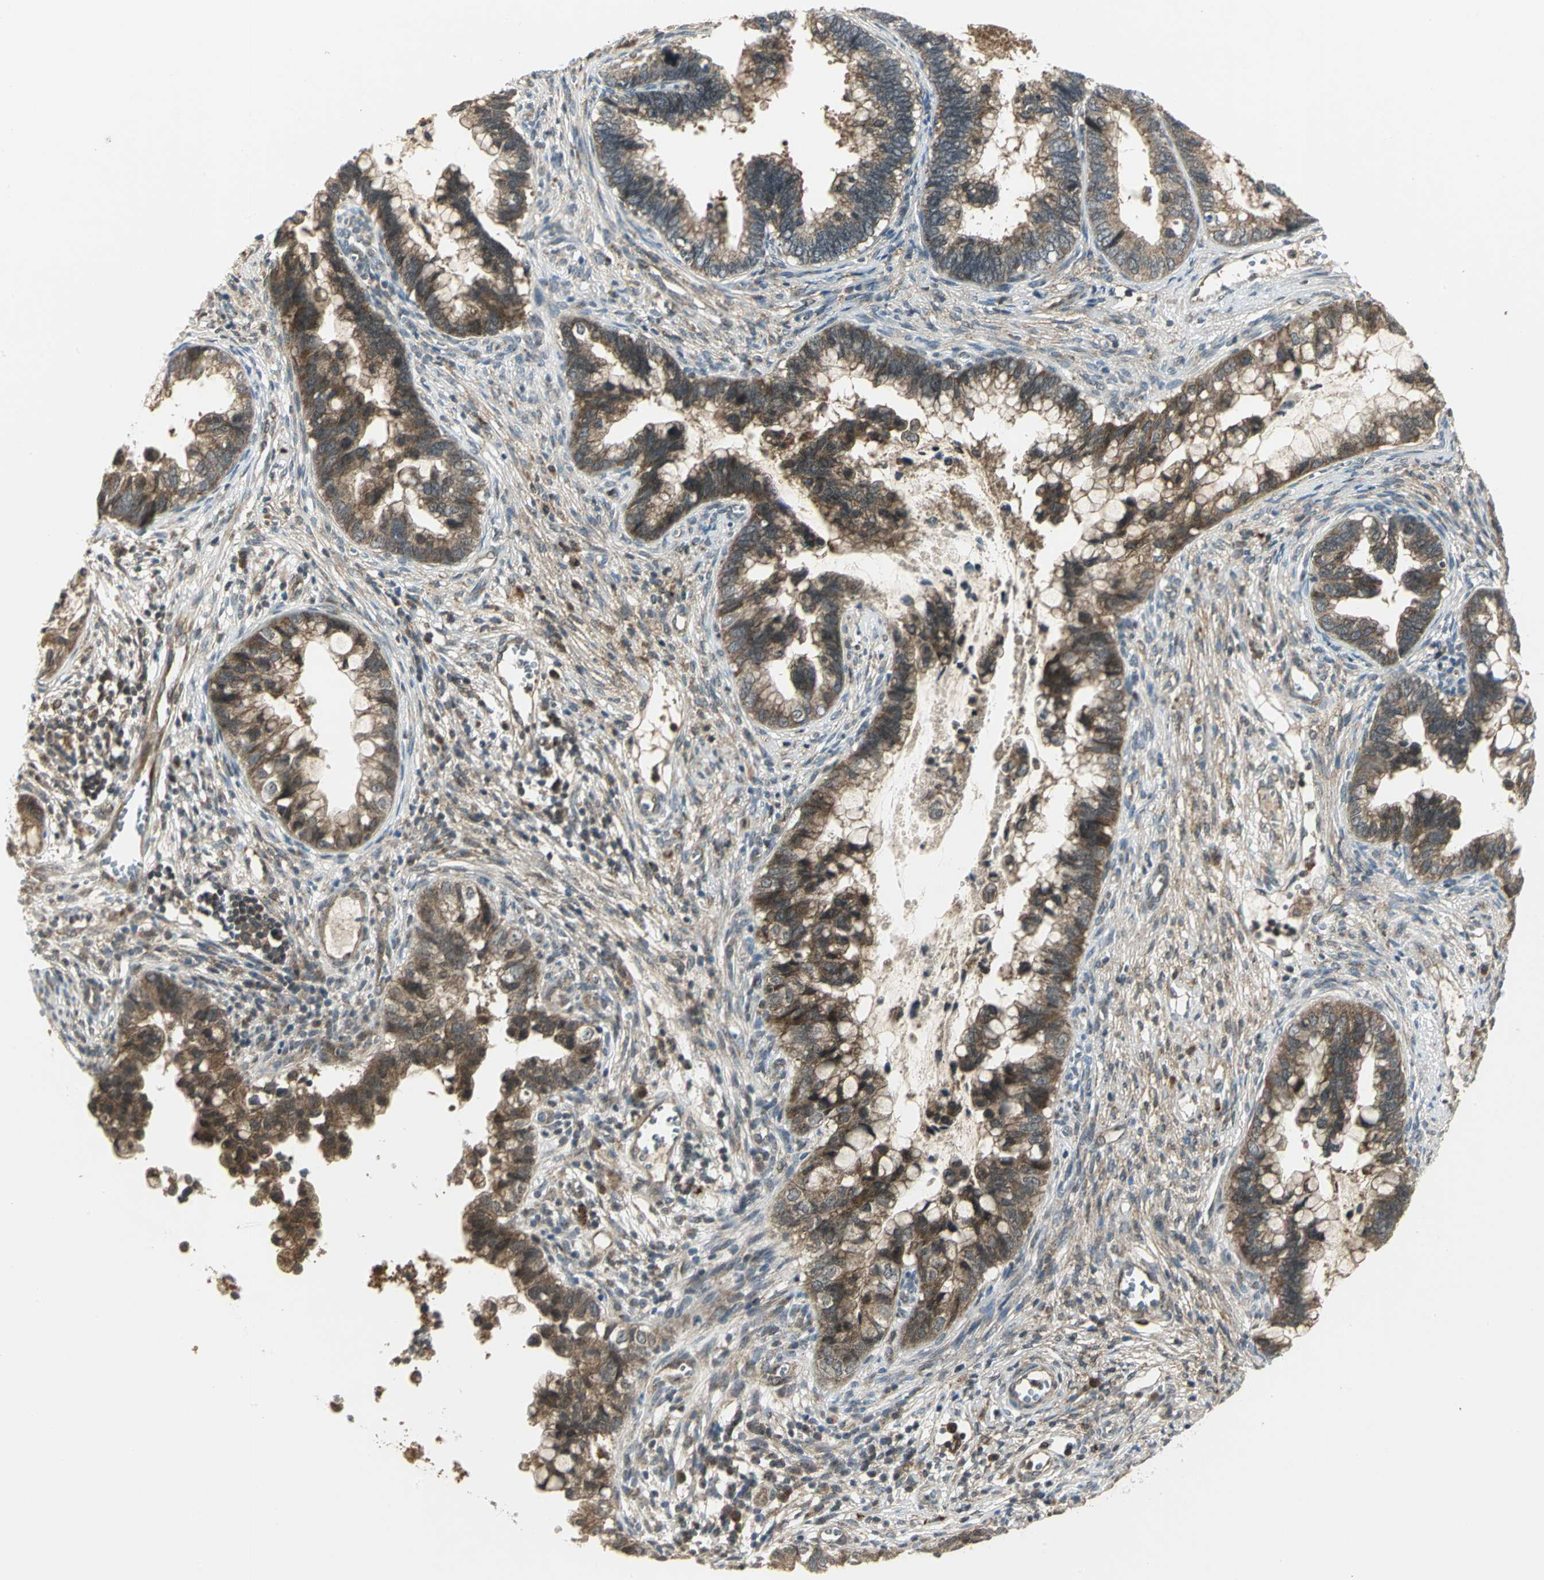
{"staining": {"intensity": "moderate", "quantity": ">75%", "location": "cytoplasmic/membranous"}, "tissue": "cervical cancer", "cell_type": "Tumor cells", "image_type": "cancer", "snomed": [{"axis": "morphology", "description": "Adenocarcinoma, NOS"}, {"axis": "topography", "description": "Cervix"}], "caption": "DAB immunohistochemical staining of human cervical cancer (adenocarcinoma) displays moderate cytoplasmic/membranous protein expression in approximately >75% of tumor cells. The protein of interest is shown in brown color, while the nuclei are stained blue.", "gene": "MAPK8IP3", "patient": {"sex": "female", "age": 44}}